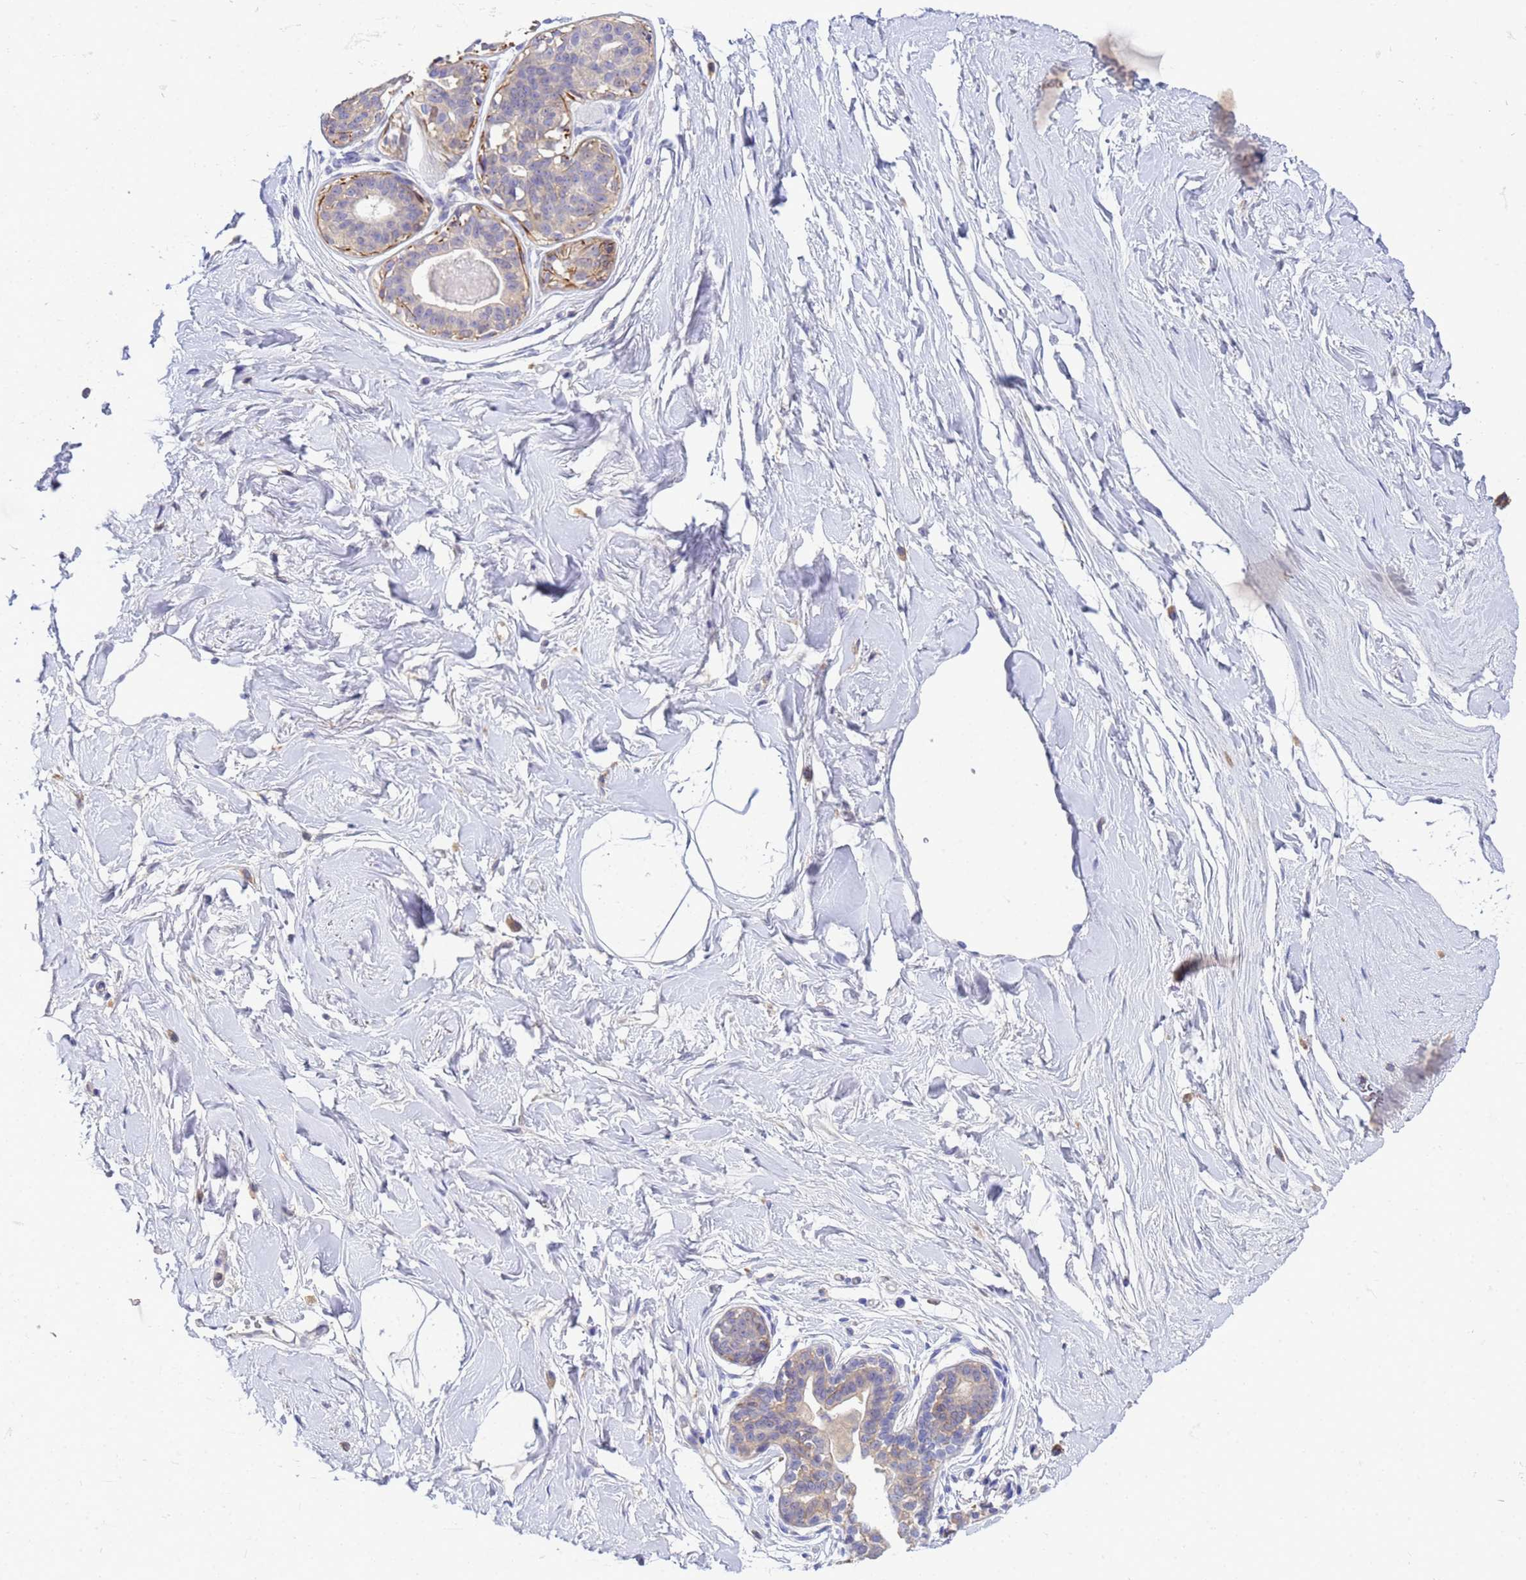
{"staining": {"intensity": "negative", "quantity": "none", "location": "none"}, "tissue": "breast", "cell_type": "Adipocytes", "image_type": "normal", "snomed": [{"axis": "morphology", "description": "Normal tissue, NOS"}, {"axis": "topography", "description": "Breast"}], "caption": "A high-resolution image shows immunohistochemistry staining of unremarkable breast, which demonstrates no significant positivity in adipocytes.", "gene": "KLHL13", "patient": {"sex": "female", "age": 45}}